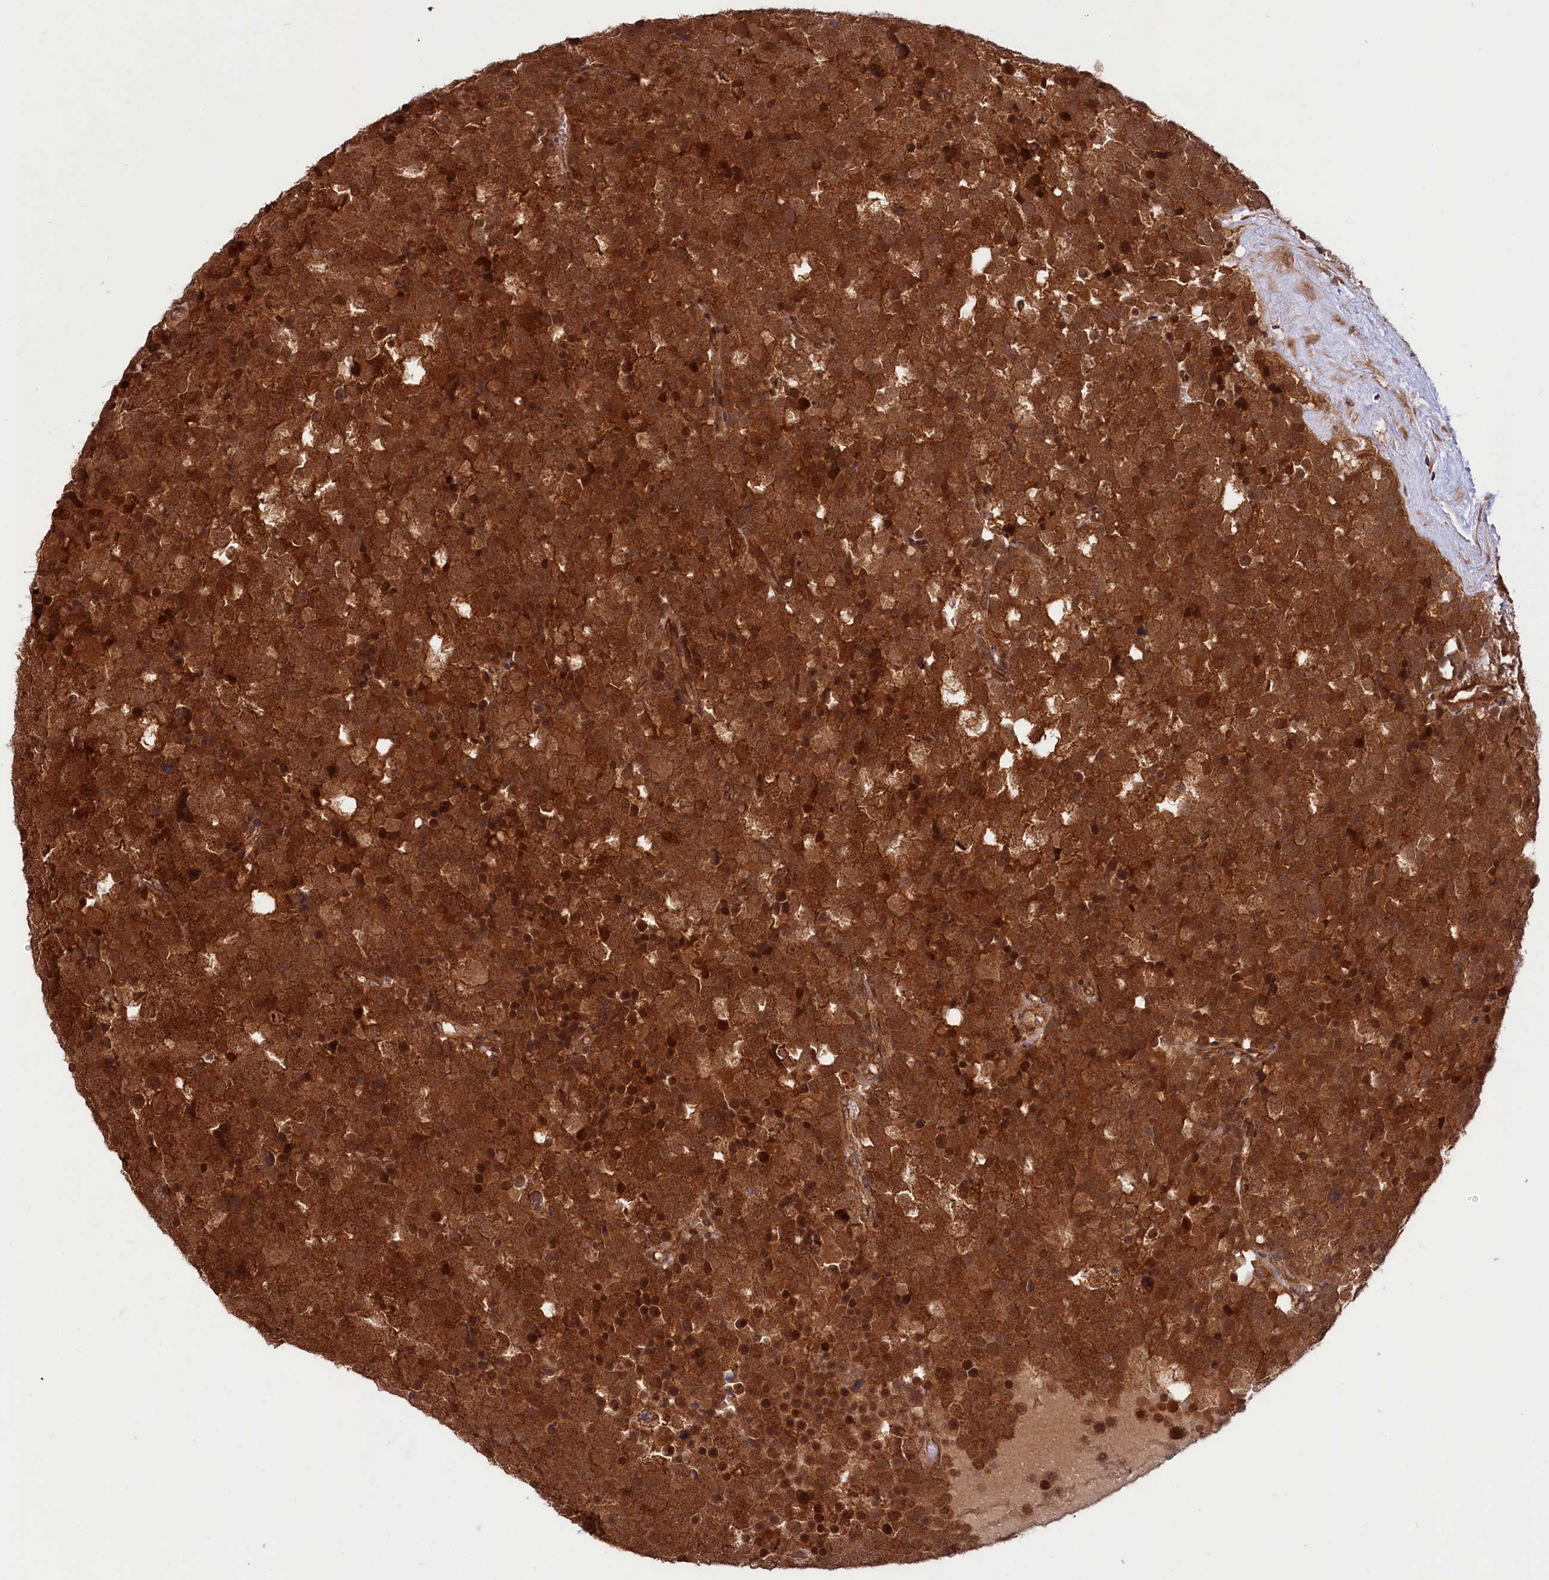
{"staining": {"intensity": "strong", "quantity": ">75%", "location": "cytoplasmic/membranous"}, "tissue": "testis cancer", "cell_type": "Tumor cells", "image_type": "cancer", "snomed": [{"axis": "morphology", "description": "Seminoma, NOS"}, {"axis": "topography", "description": "Testis"}], "caption": "Testis seminoma tissue displays strong cytoplasmic/membranous positivity in about >75% of tumor cells, visualized by immunohistochemistry.", "gene": "UBE3A", "patient": {"sex": "male", "age": 71}}